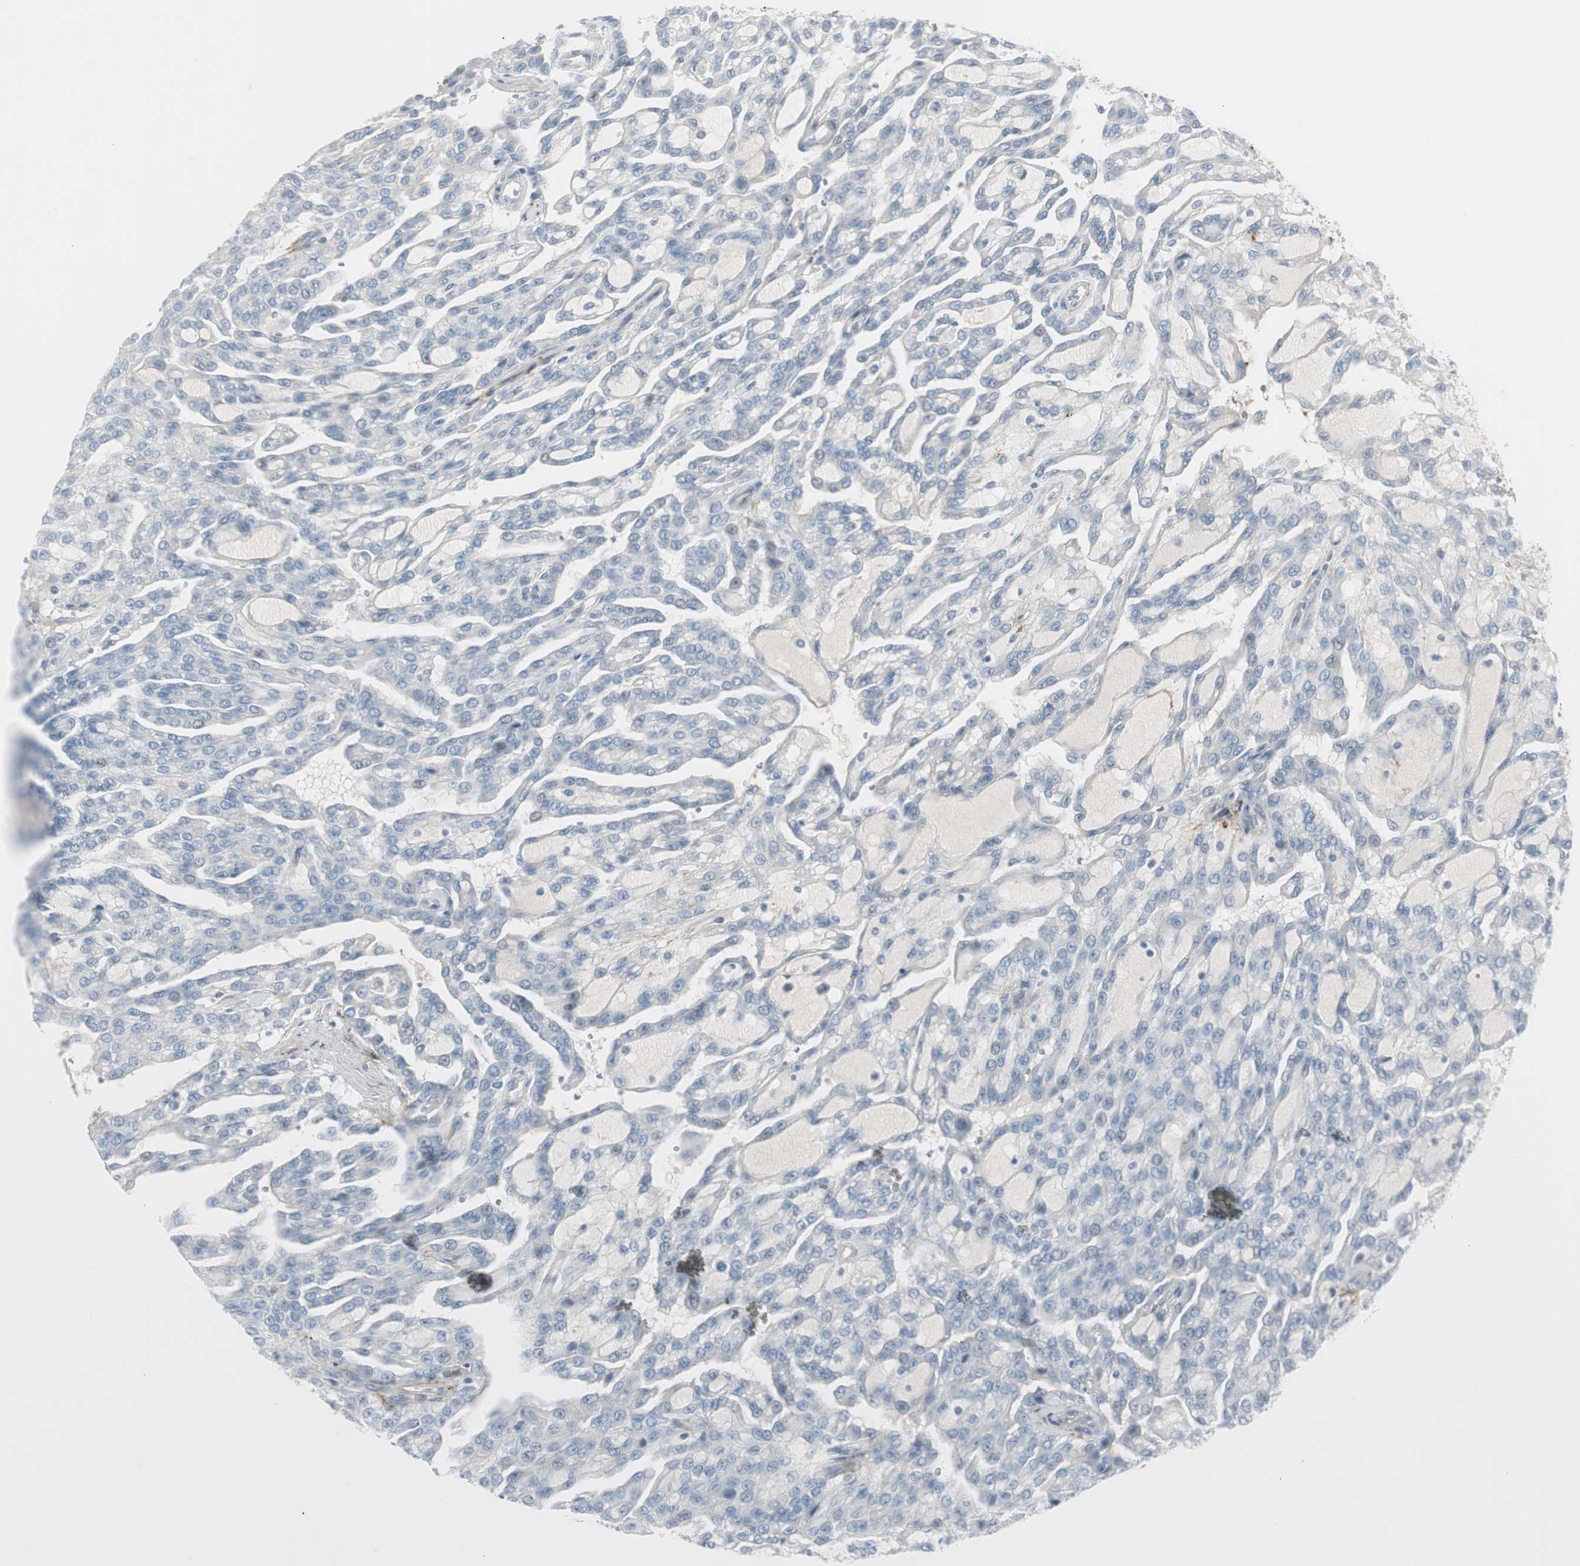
{"staining": {"intensity": "negative", "quantity": "none", "location": "none"}, "tissue": "renal cancer", "cell_type": "Tumor cells", "image_type": "cancer", "snomed": [{"axis": "morphology", "description": "Adenocarcinoma, NOS"}, {"axis": "topography", "description": "Kidney"}], "caption": "There is no significant positivity in tumor cells of renal cancer (adenocarcinoma).", "gene": "CACNA2D1", "patient": {"sex": "male", "age": 63}}